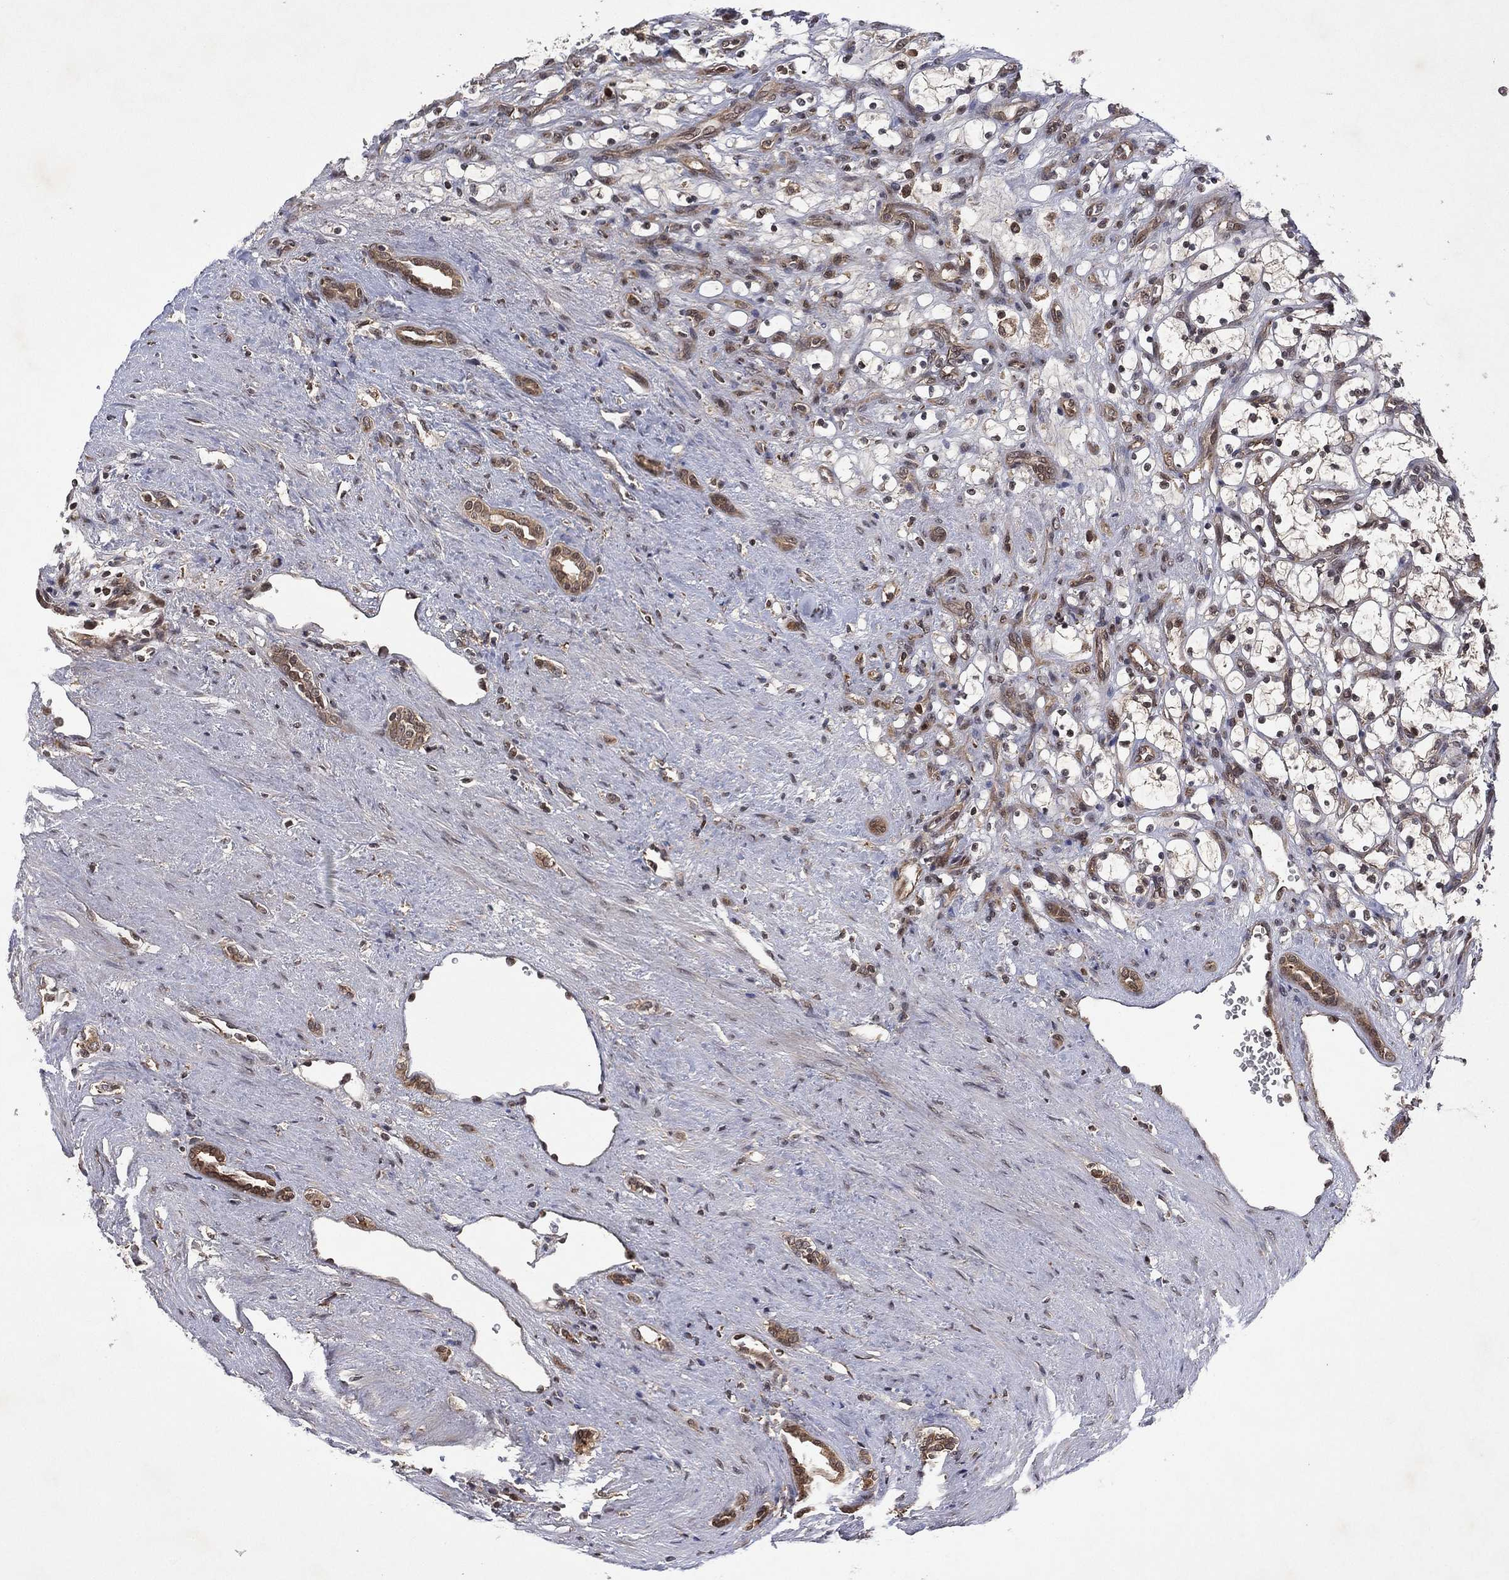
{"staining": {"intensity": "weak", "quantity": "25%-75%", "location": "cytoplasmic/membranous"}, "tissue": "renal cancer", "cell_type": "Tumor cells", "image_type": "cancer", "snomed": [{"axis": "morphology", "description": "Adenocarcinoma, NOS"}, {"axis": "topography", "description": "Kidney"}], "caption": "DAB immunohistochemical staining of human adenocarcinoma (renal) exhibits weak cytoplasmic/membranous protein expression in about 25%-75% of tumor cells. (DAB IHC with brightfield microscopy, high magnification).", "gene": "ATG4B", "patient": {"sex": "female", "age": 69}}